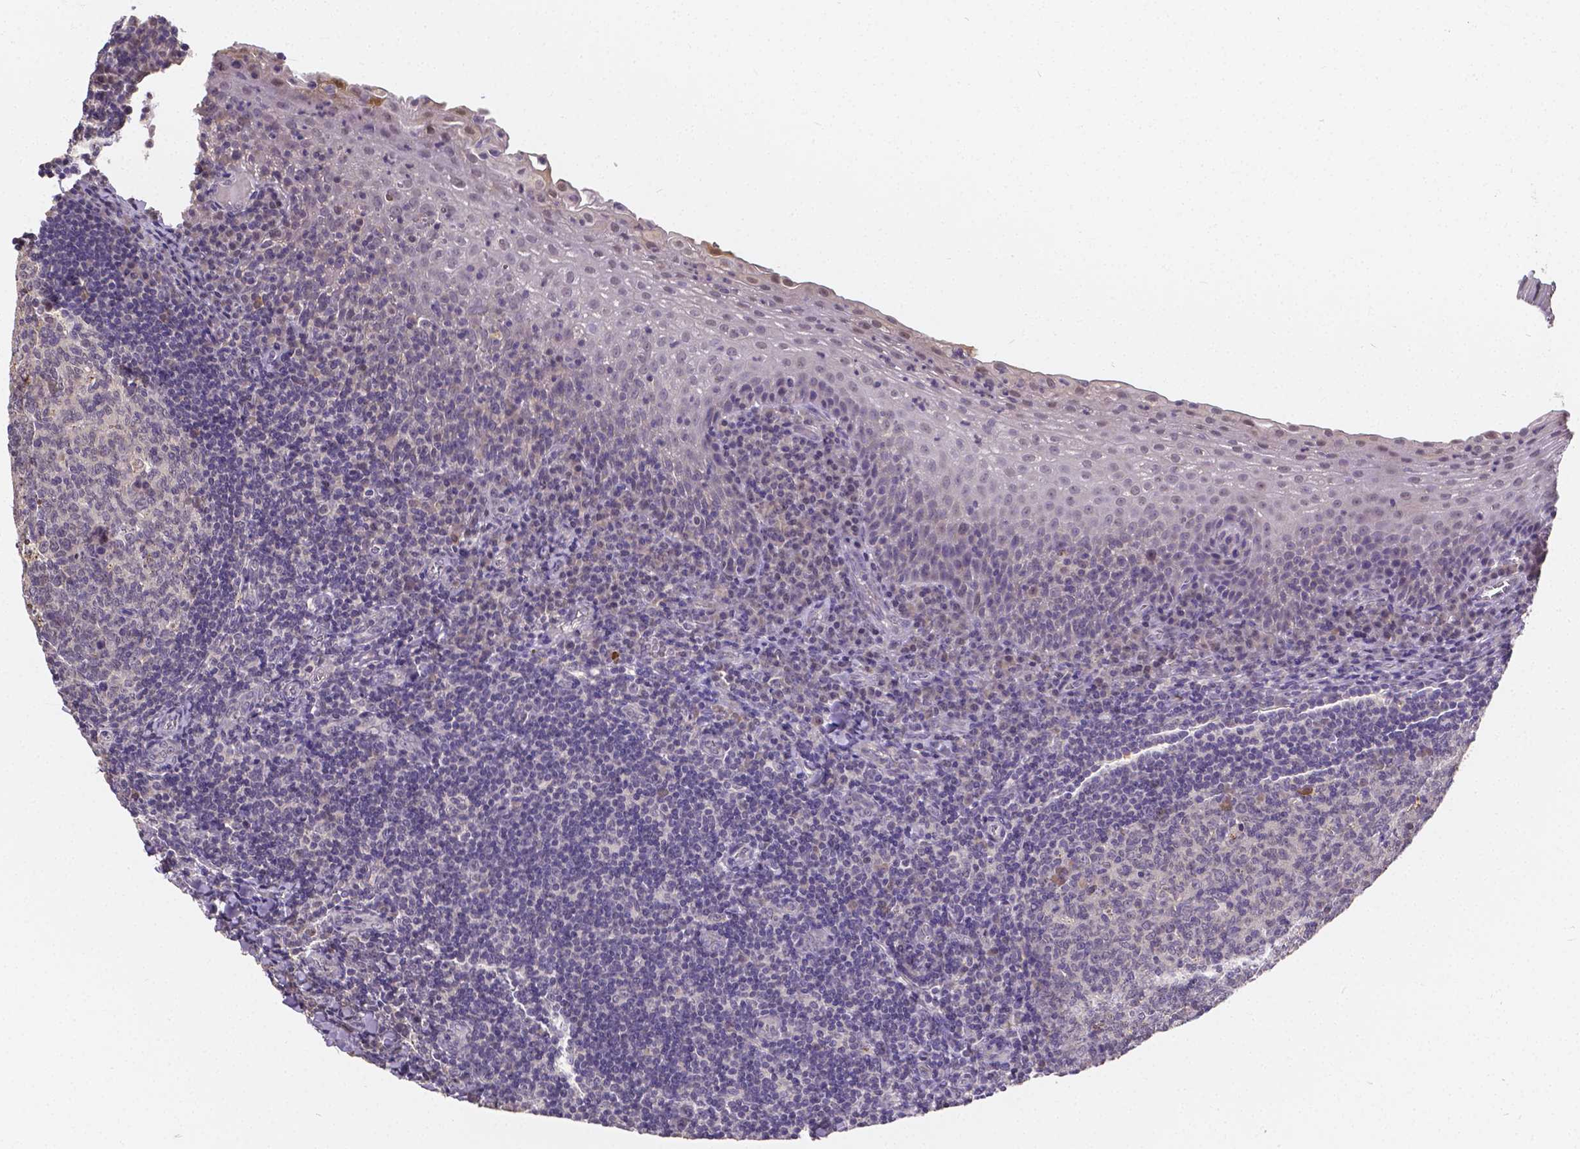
{"staining": {"intensity": "negative", "quantity": "none", "location": "none"}, "tissue": "tonsil", "cell_type": "Germinal center cells", "image_type": "normal", "snomed": [{"axis": "morphology", "description": "Normal tissue, NOS"}, {"axis": "morphology", "description": "Inflammation, NOS"}, {"axis": "topography", "description": "Tonsil"}], "caption": "The micrograph reveals no staining of germinal center cells in benign tonsil.", "gene": "CTNNA2", "patient": {"sex": "female", "age": 31}}